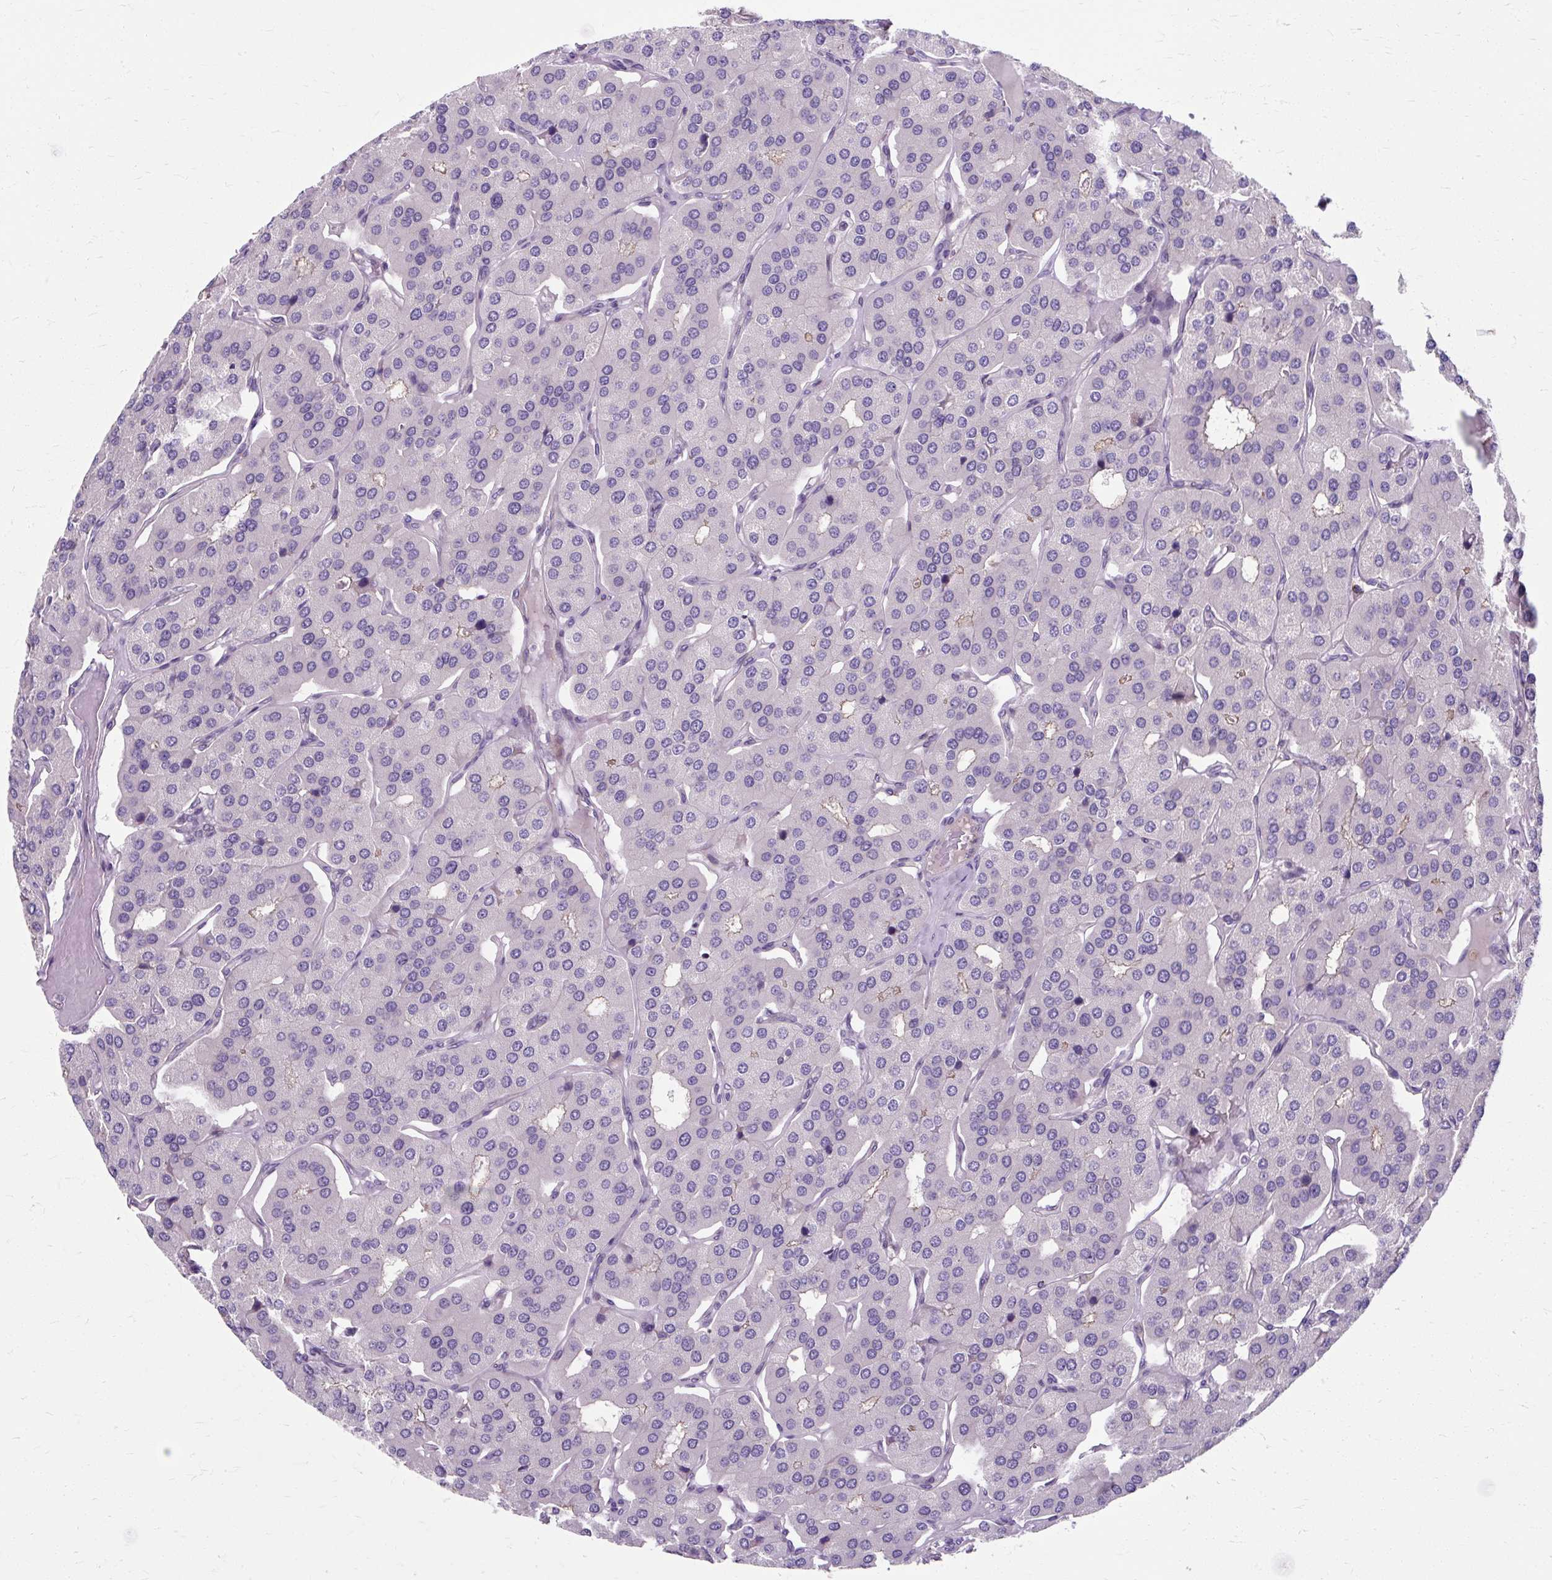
{"staining": {"intensity": "weak", "quantity": "<25%", "location": "cytoplasmic/membranous"}, "tissue": "parathyroid gland", "cell_type": "Glandular cells", "image_type": "normal", "snomed": [{"axis": "morphology", "description": "Normal tissue, NOS"}, {"axis": "morphology", "description": "Adenoma, NOS"}, {"axis": "topography", "description": "Parathyroid gland"}], "caption": "Glandular cells show no significant protein staining in benign parathyroid gland. (DAB immunohistochemistry with hematoxylin counter stain).", "gene": "ZNF555", "patient": {"sex": "female", "age": 86}}